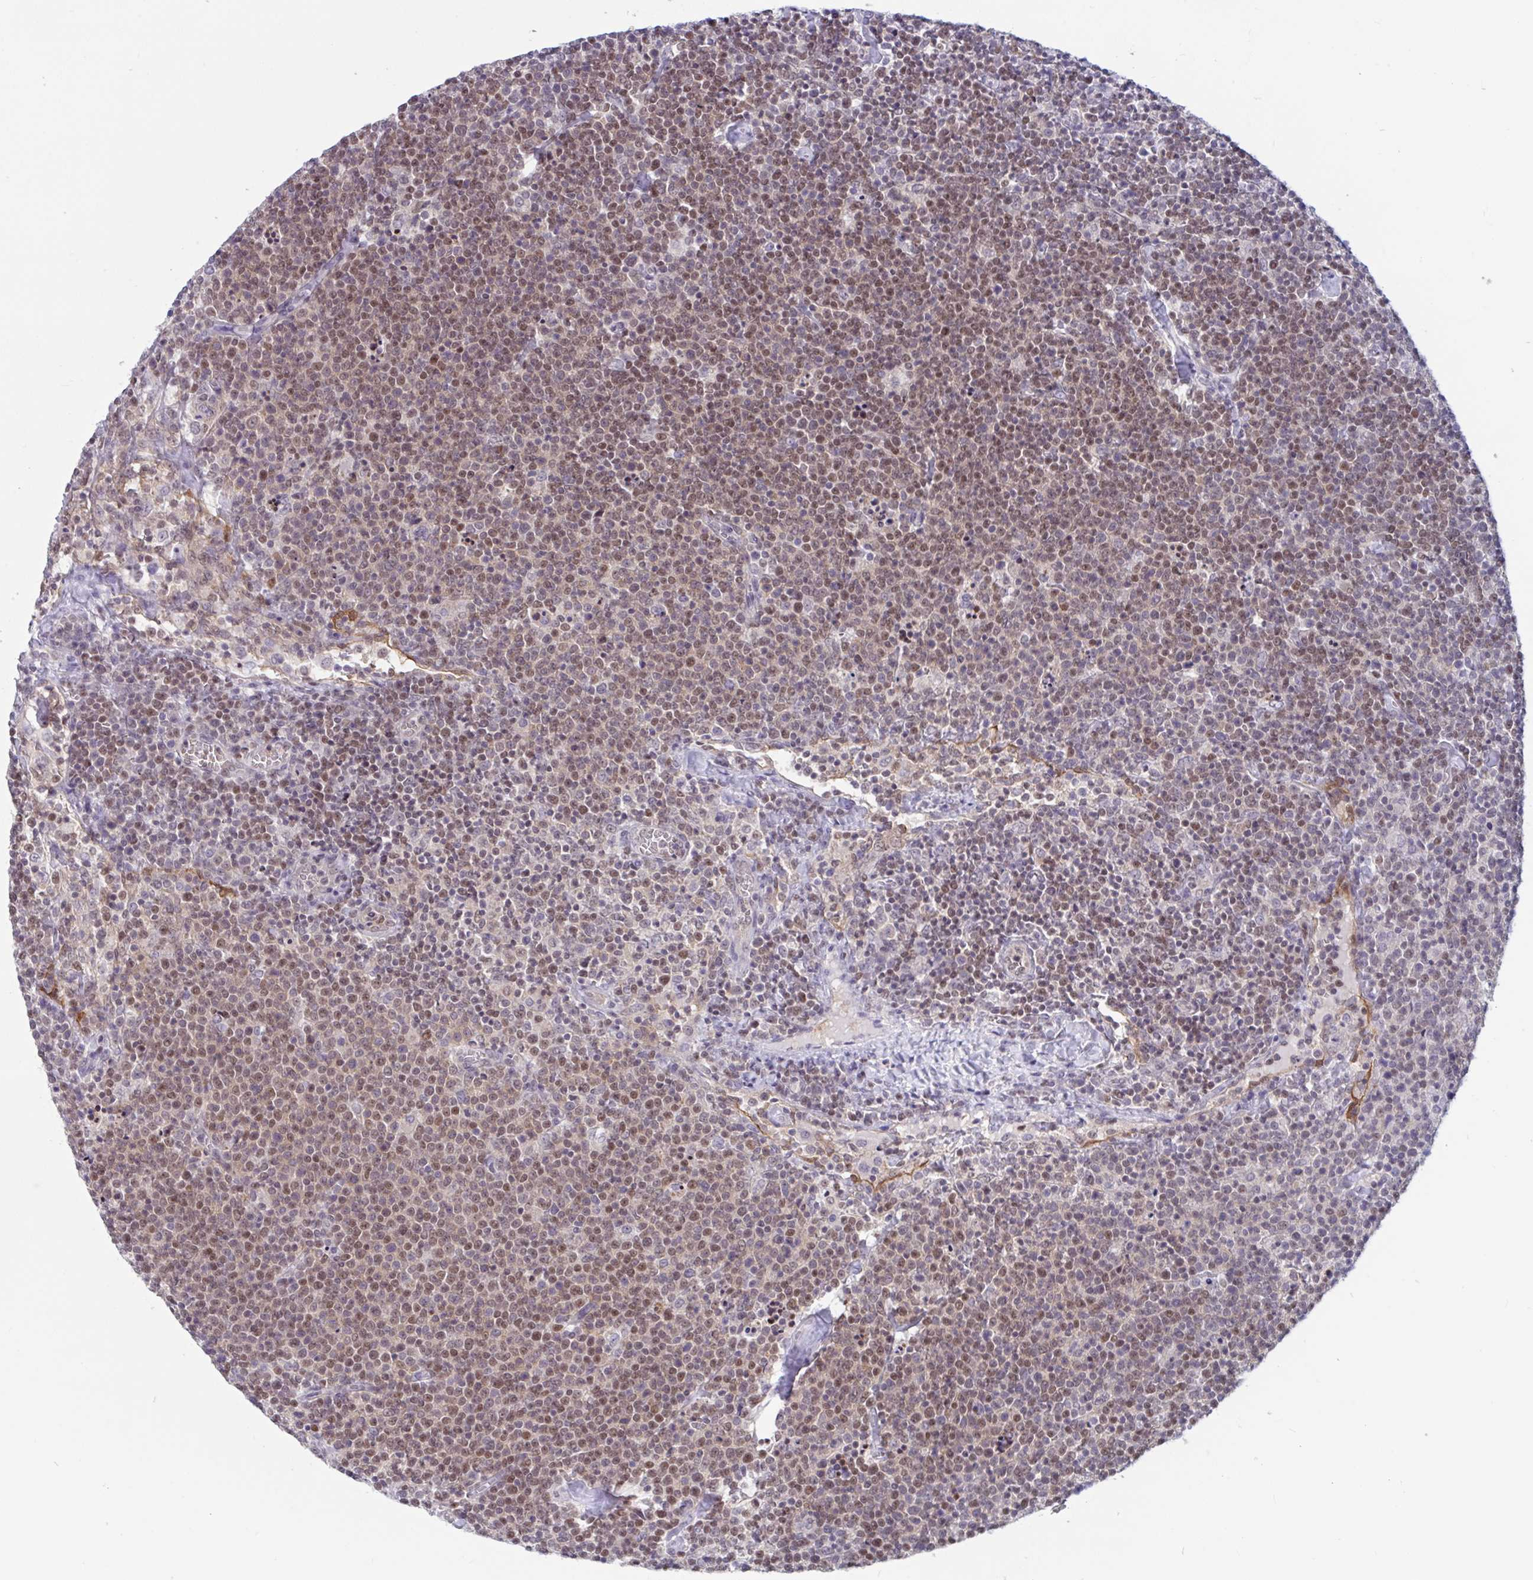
{"staining": {"intensity": "moderate", "quantity": ">75%", "location": "nuclear"}, "tissue": "lymphoma", "cell_type": "Tumor cells", "image_type": "cancer", "snomed": [{"axis": "morphology", "description": "Malignant lymphoma, non-Hodgkin's type, High grade"}, {"axis": "topography", "description": "Lymph node"}], "caption": "There is medium levels of moderate nuclear positivity in tumor cells of lymphoma, as demonstrated by immunohistochemical staining (brown color).", "gene": "TSN", "patient": {"sex": "male", "age": 61}}